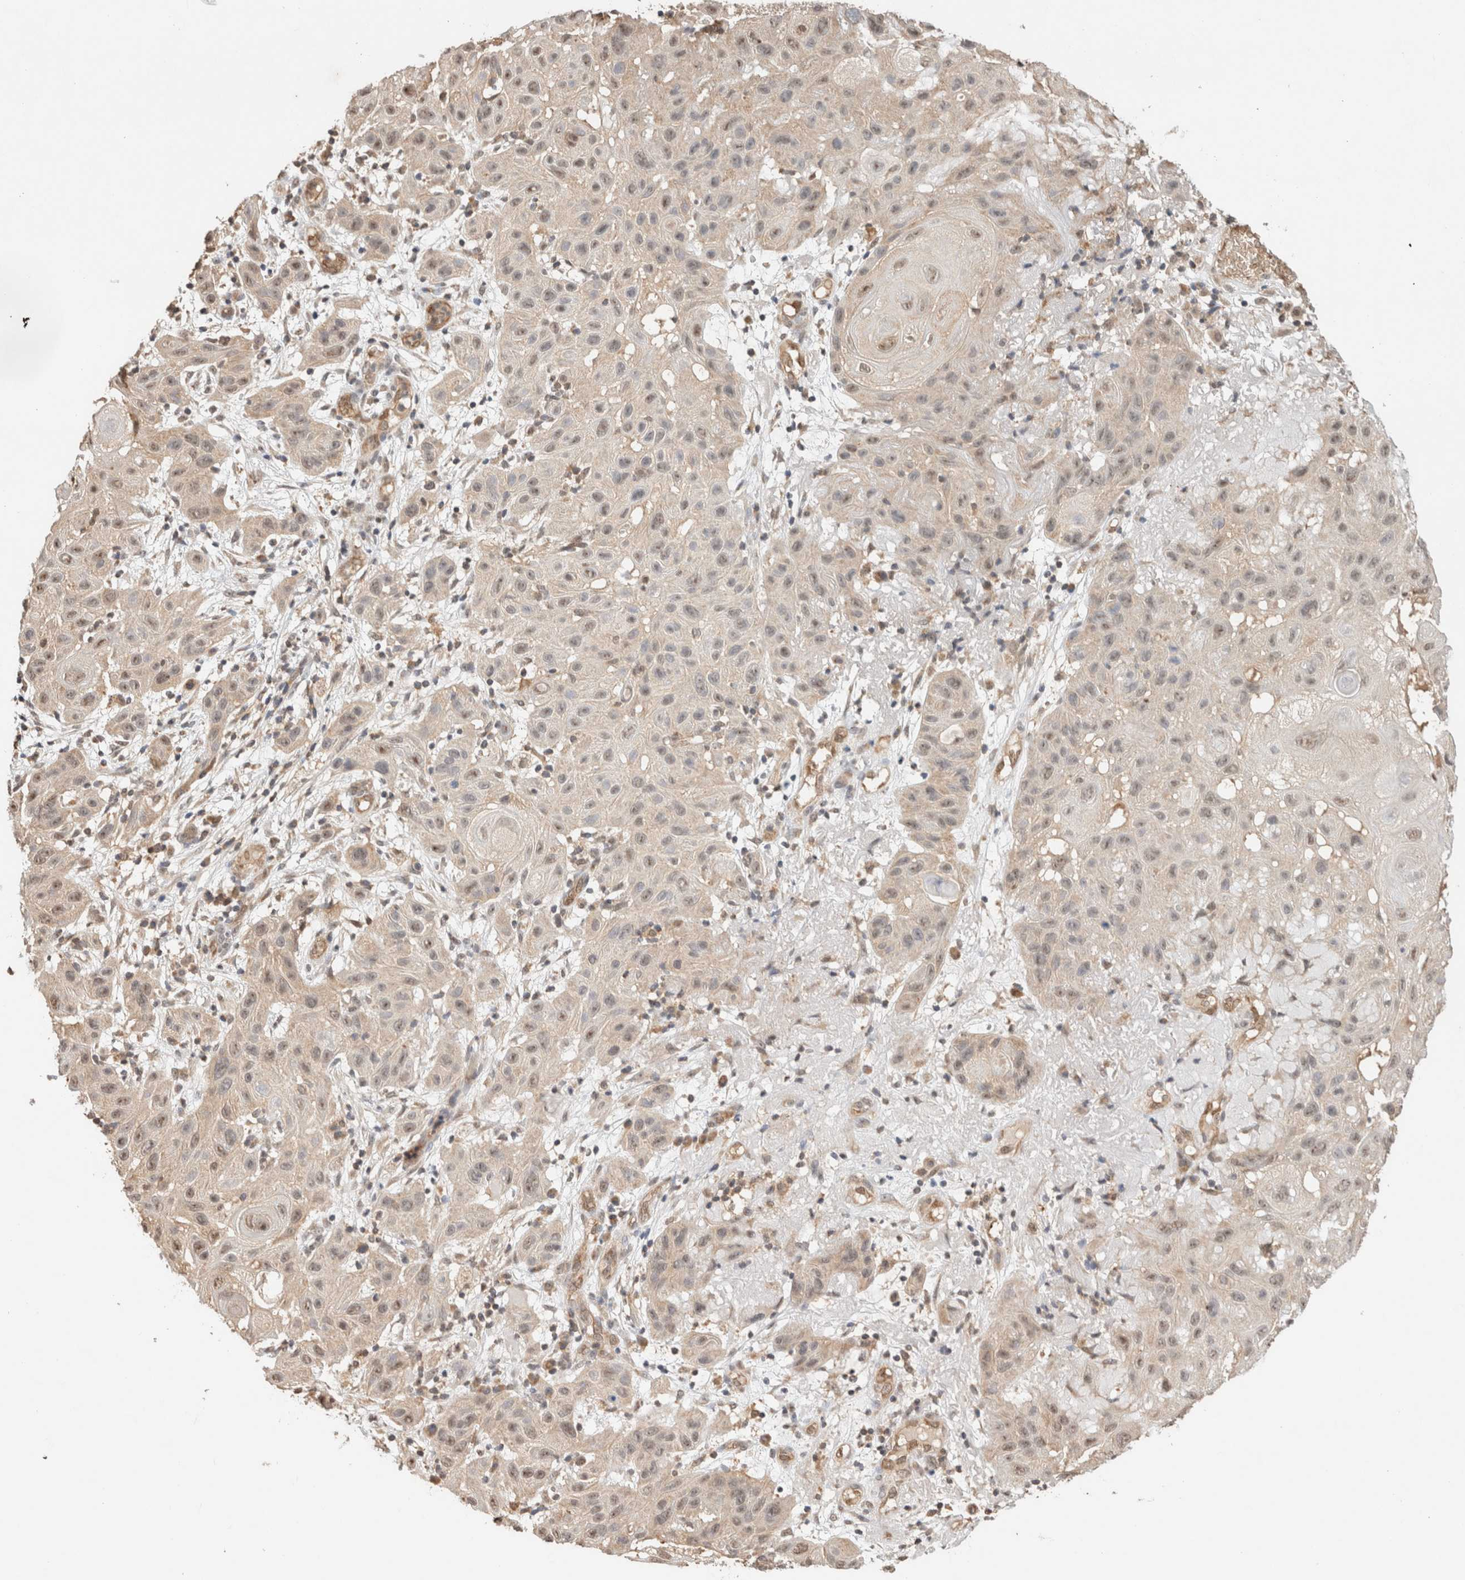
{"staining": {"intensity": "weak", "quantity": "25%-75%", "location": "nuclear"}, "tissue": "skin cancer", "cell_type": "Tumor cells", "image_type": "cancer", "snomed": [{"axis": "morphology", "description": "Normal tissue, NOS"}, {"axis": "morphology", "description": "Squamous cell carcinoma, NOS"}, {"axis": "topography", "description": "Skin"}], "caption": "Immunohistochemistry (IHC) photomicrograph of human skin cancer (squamous cell carcinoma) stained for a protein (brown), which reveals low levels of weak nuclear expression in approximately 25%-75% of tumor cells.", "gene": "CA13", "patient": {"sex": "female", "age": 96}}